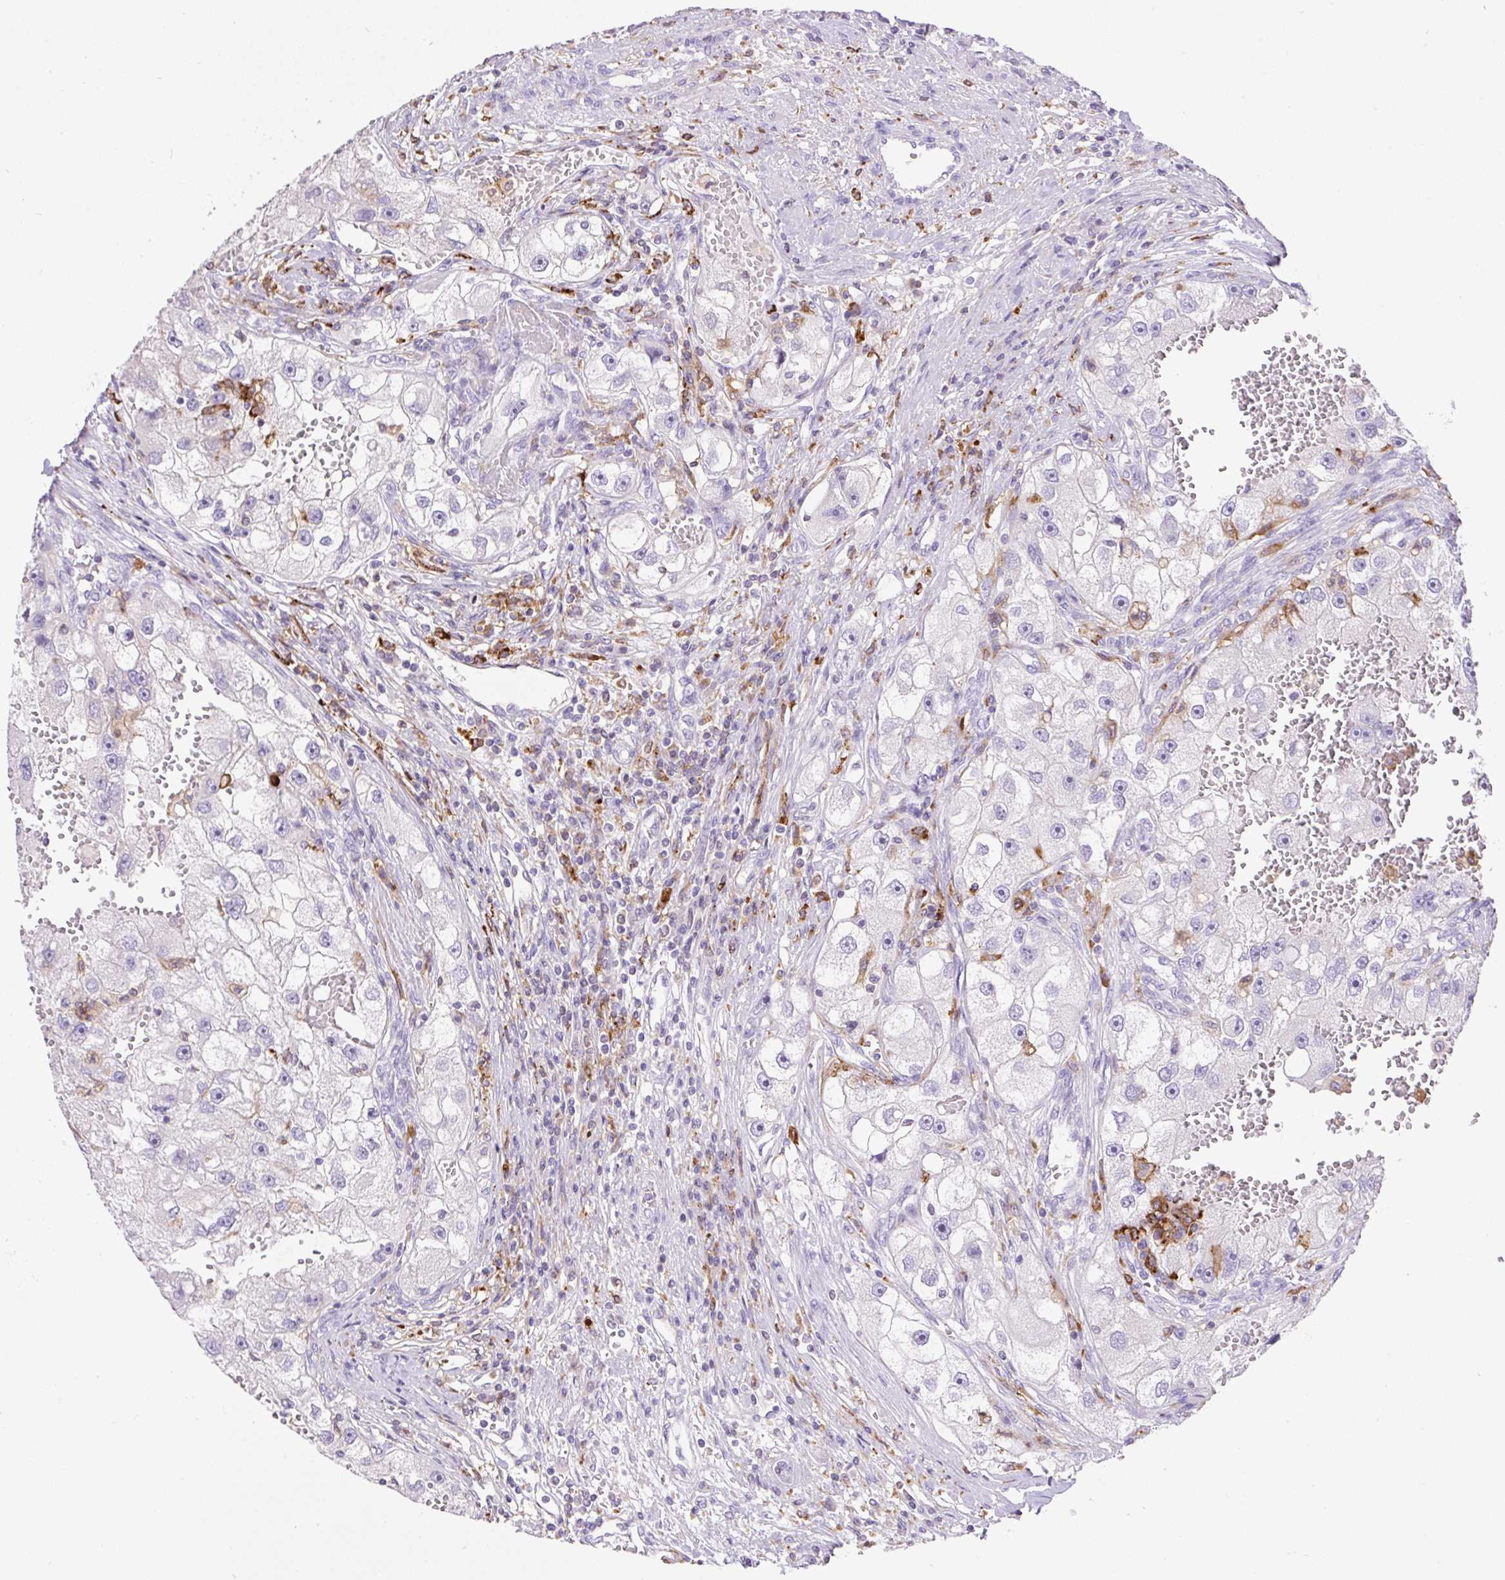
{"staining": {"intensity": "negative", "quantity": "none", "location": "none"}, "tissue": "renal cancer", "cell_type": "Tumor cells", "image_type": "cancer", "snomed": [{"axis": "morphology", "description": "Adenocarcinoma, NOS"}, {"axis": "topography", "description": "Kidney"}], "caption": "The immunohistochemistry (IHC) histopathology image has no significant positivity in tumor cells of renal cancer tissue. Nuclei are stained in blue.", "gene": "TDRD15", "patient": {"sex": "male", "age": 63}}